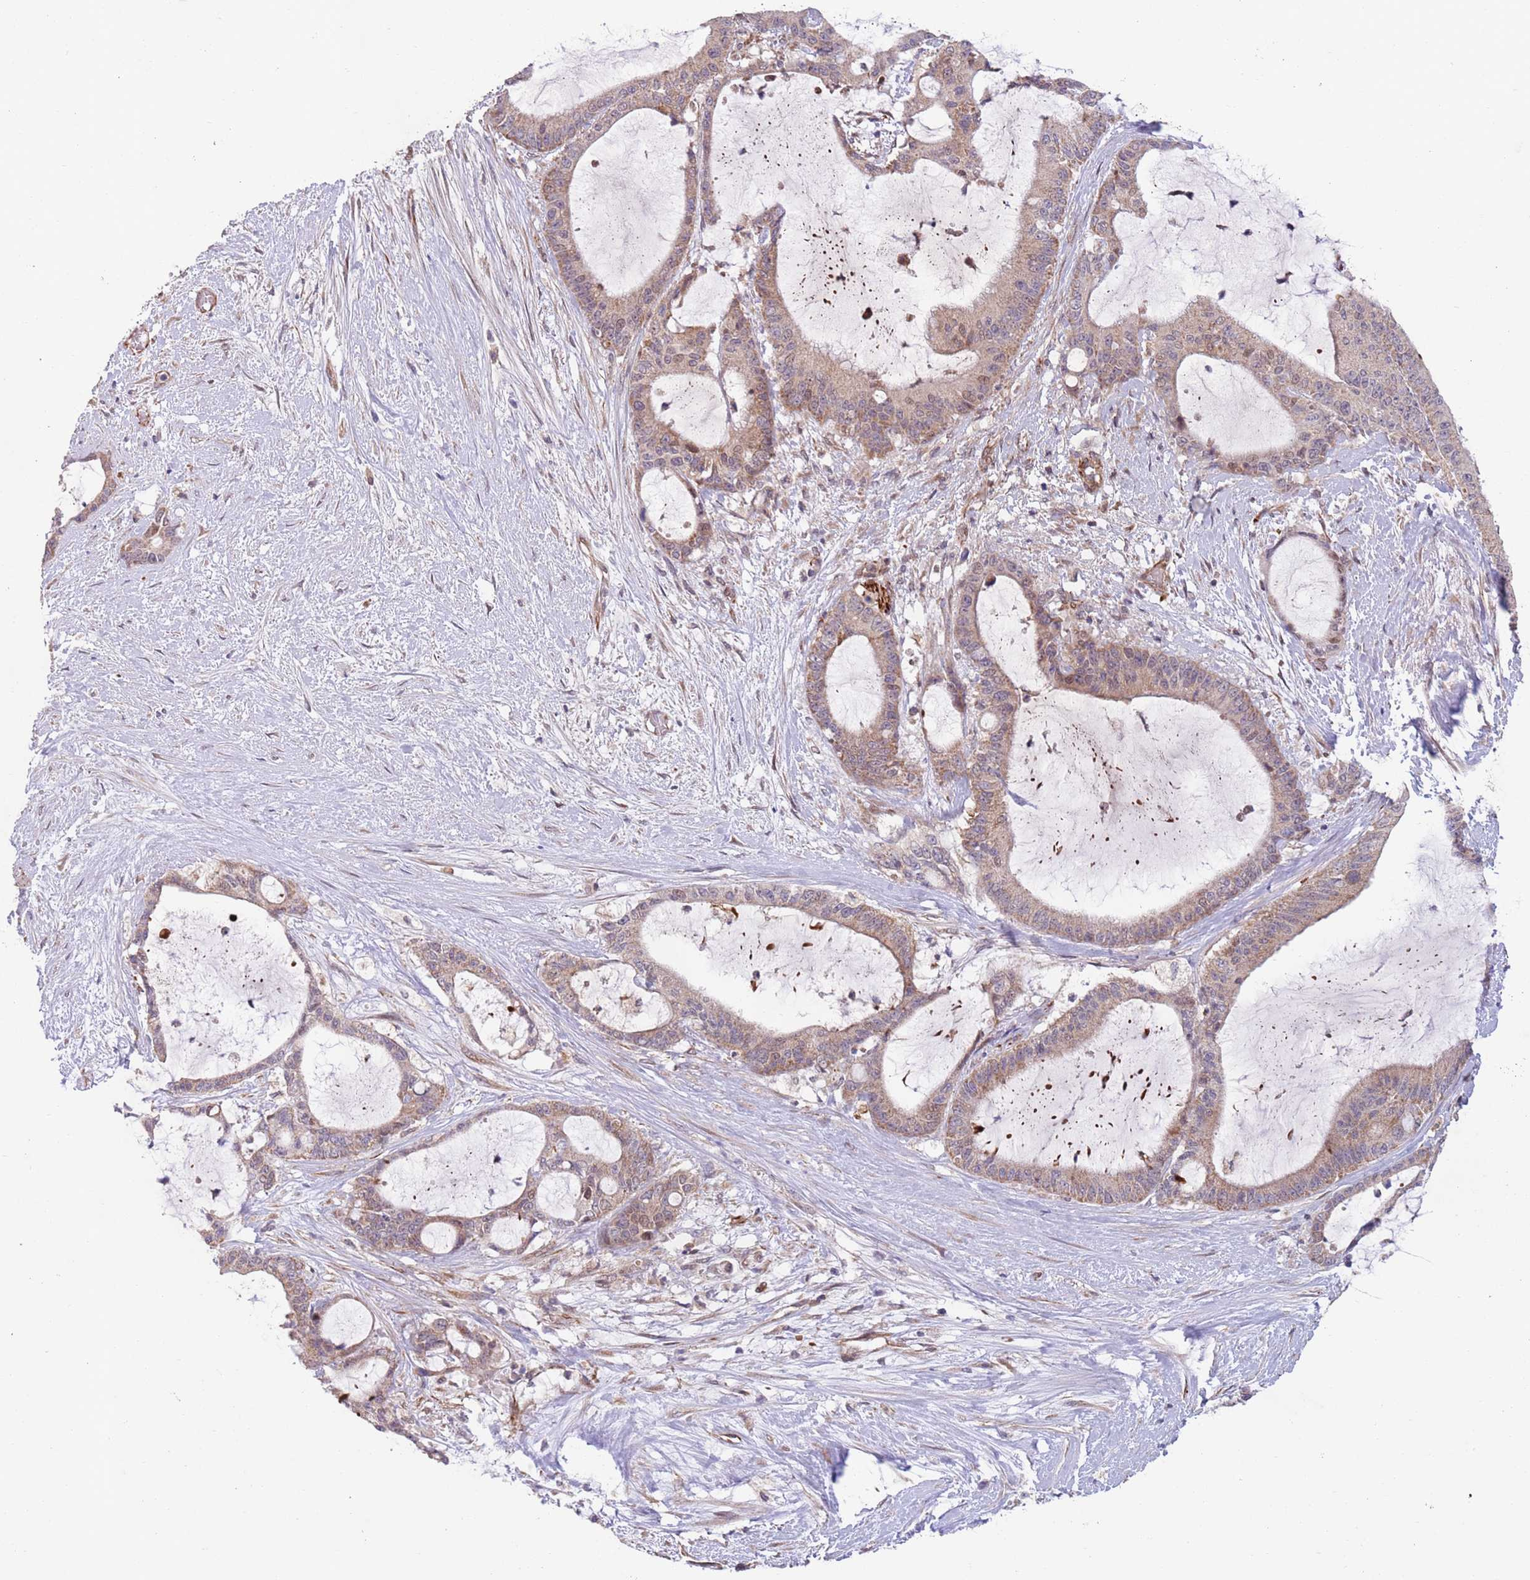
{"staining": {"intensity": "weak", "quantity": ">75%", "location": "cytoplasmic/membranous,nuclear"}, "tissue": "liver cancer", "cell_type": "Tumor cells", "image_type": "cancer", "snomed": [{"axis": "morphology", "description": "Normal tissue, NOS"}, {"axis": "morphology", "description": "Cholangiocarcinoma"}, {"axis": "topography", "description": "Liver"}, {"axis": "topography", "description": "Peripheral nerve tissue"}], "caption": "A high-resolution histopathology image shows IHC staining of liver cholangiocarcinoma, which displays weak cytoplasmic/membranous and nuclear positivity in approximately >75% of tumor cells.", "gene": "CHD9", "patient": {"sex": "female", "age": 73}}